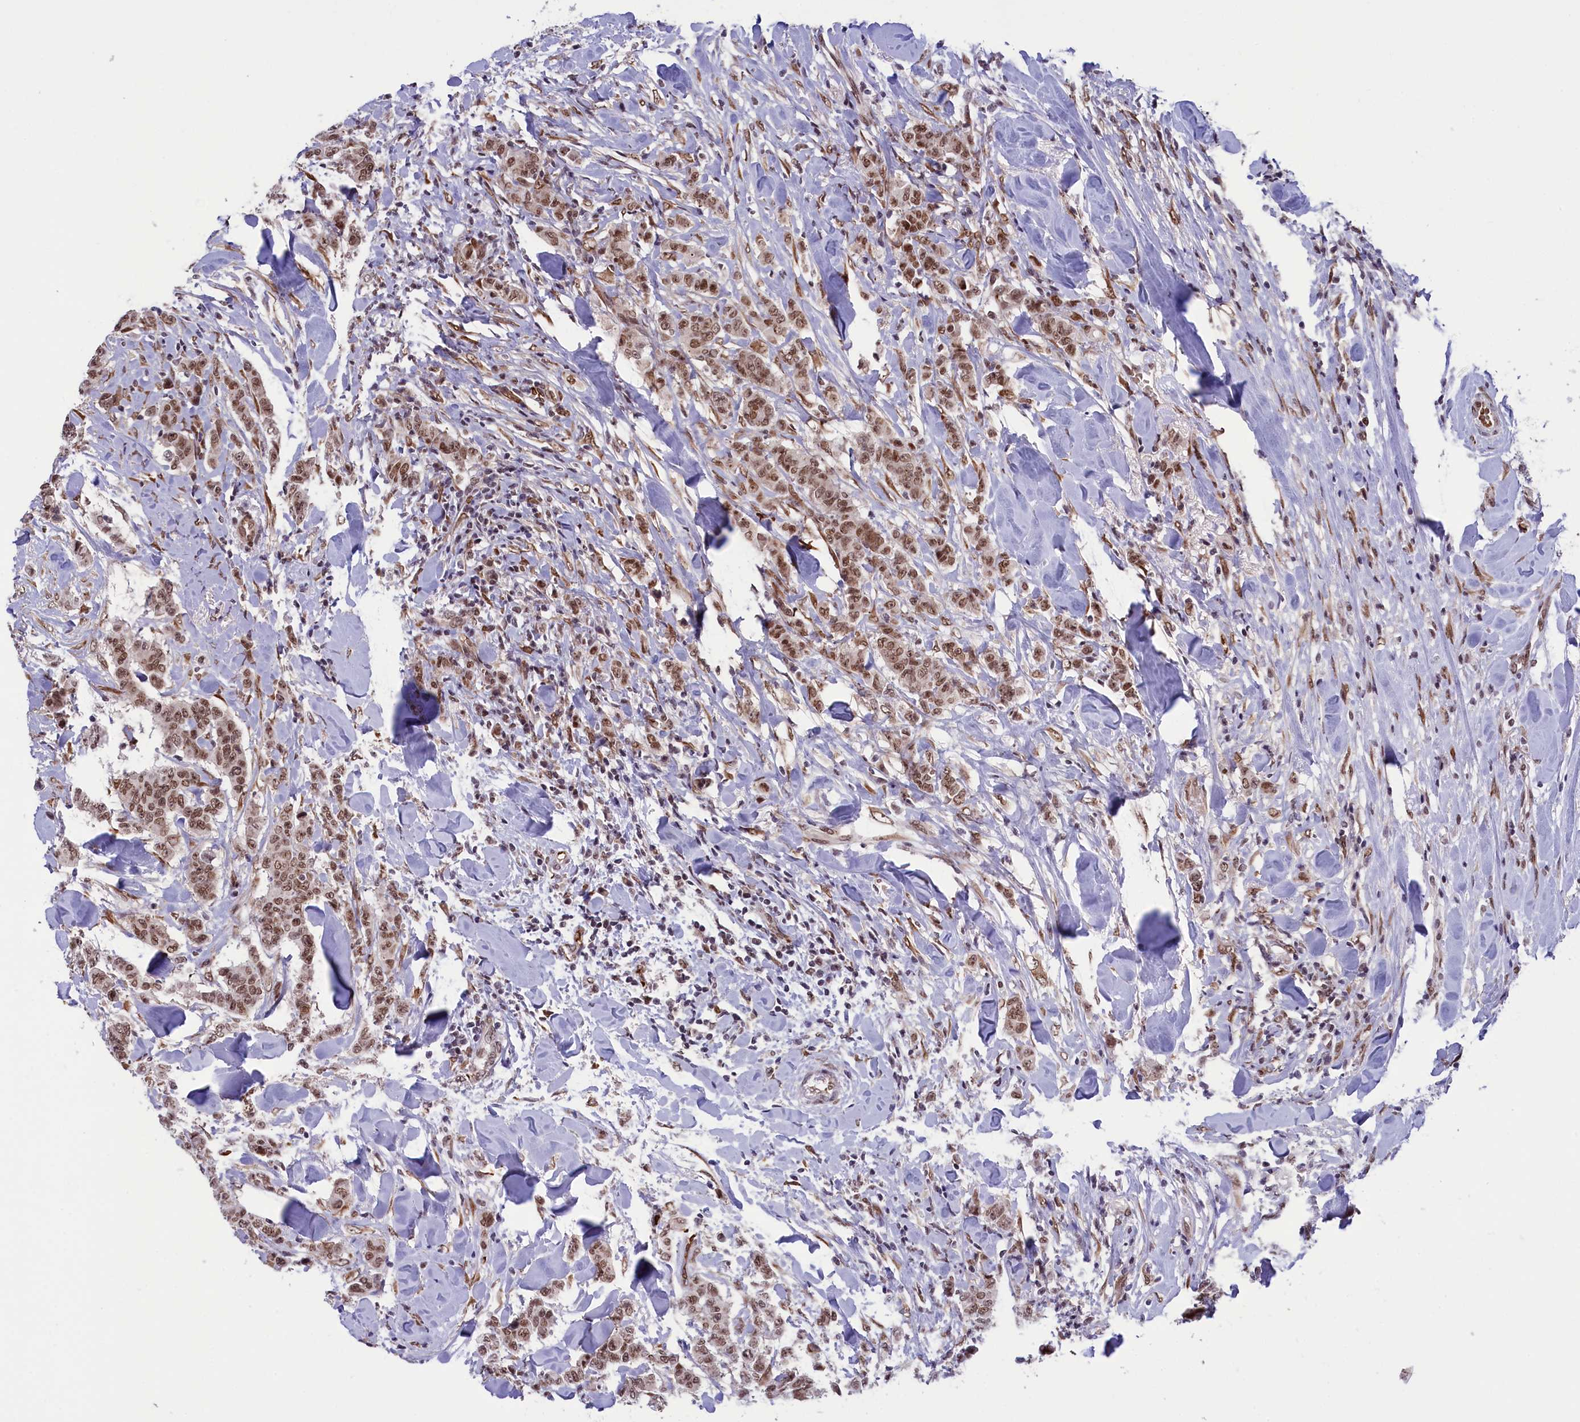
{"staining": {"intensity": "moderate", "quantity": ">75%", "location": "nuclear"}, "tissue": "breast cancer", "cell_type": "Tumor cells", "image_type": "cancer", "snomed": [{"axis": "morphology", "description": "Duct carcinoma"}, {"axis": "topography", "description": "Breast"}], "caption": "This is a micrograph of immunohistochemistry staining of breast invasive ductal carcinoma, which shows moderate positivity in the nuclear of tumor cells.", "gene": "MPHOSPH8", "patient": {"sex": "female", "age": 40}}